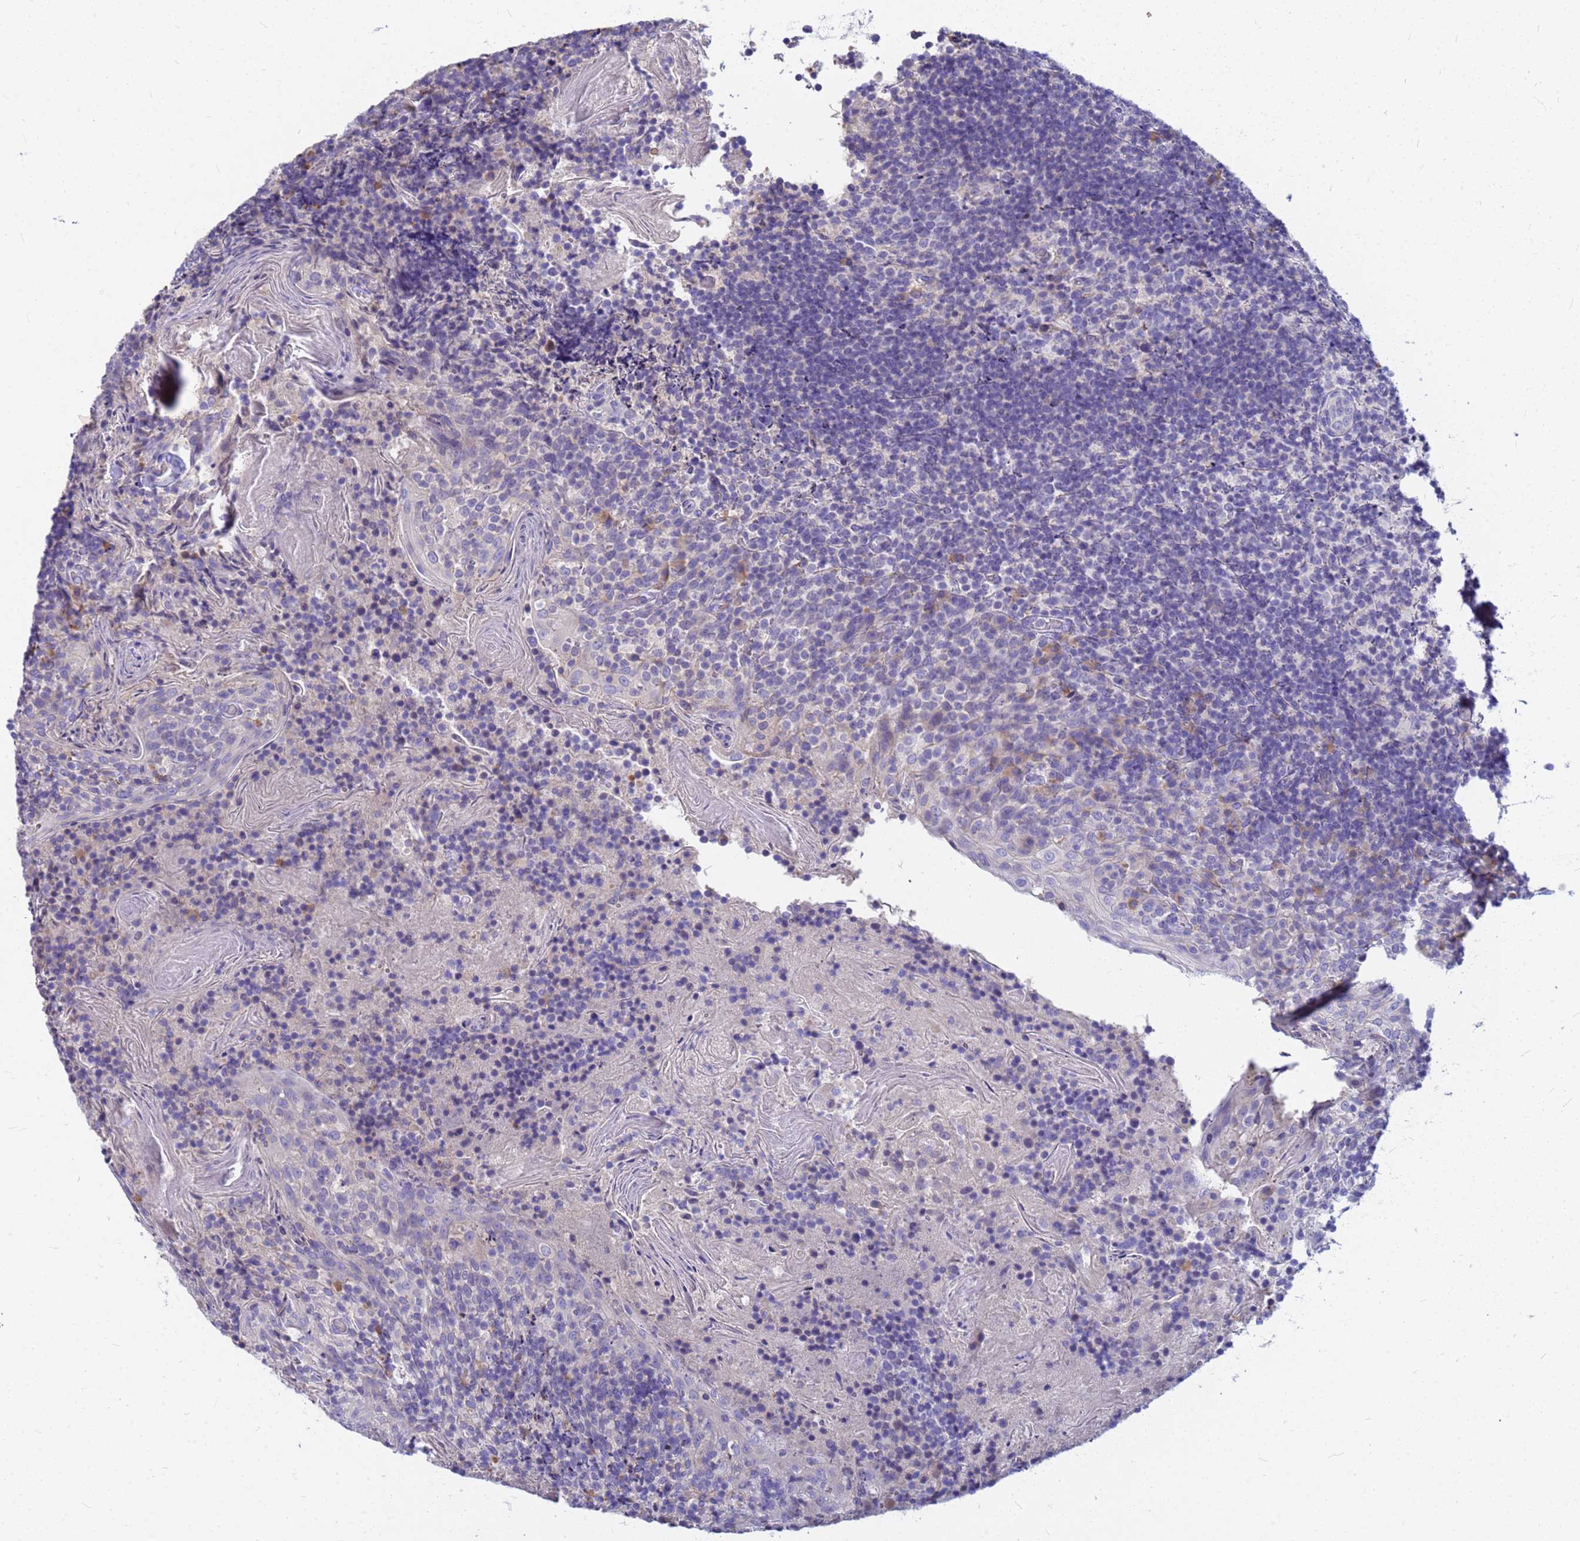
{"staining": {"intensity": "weak", "quantity": "25%-75%", "location": "cytoplasmic/membranous"}, "tissue": "tonsil", "cell_type": "Germinal center cells", "image_type": "normal", "snomed": [{"axis": "morphology", "description": "Normal tissue, NOS"}, {"axis": "topography", "description": "Tonsil"}], "caption": "Immunohistochemistry (IHC) of unremarkable human tonsil displays low levels of weak cytoplasmic/membranous staining in about 25%-75% of germinal center cells. The staining was performed using DAB to visualize the protein expression in brown, while the nuclei were stained in blue with hematoxylin (Magnification: 20x).", "gene": "DPRX", "patient": {"sex": "female", "age": 10}}